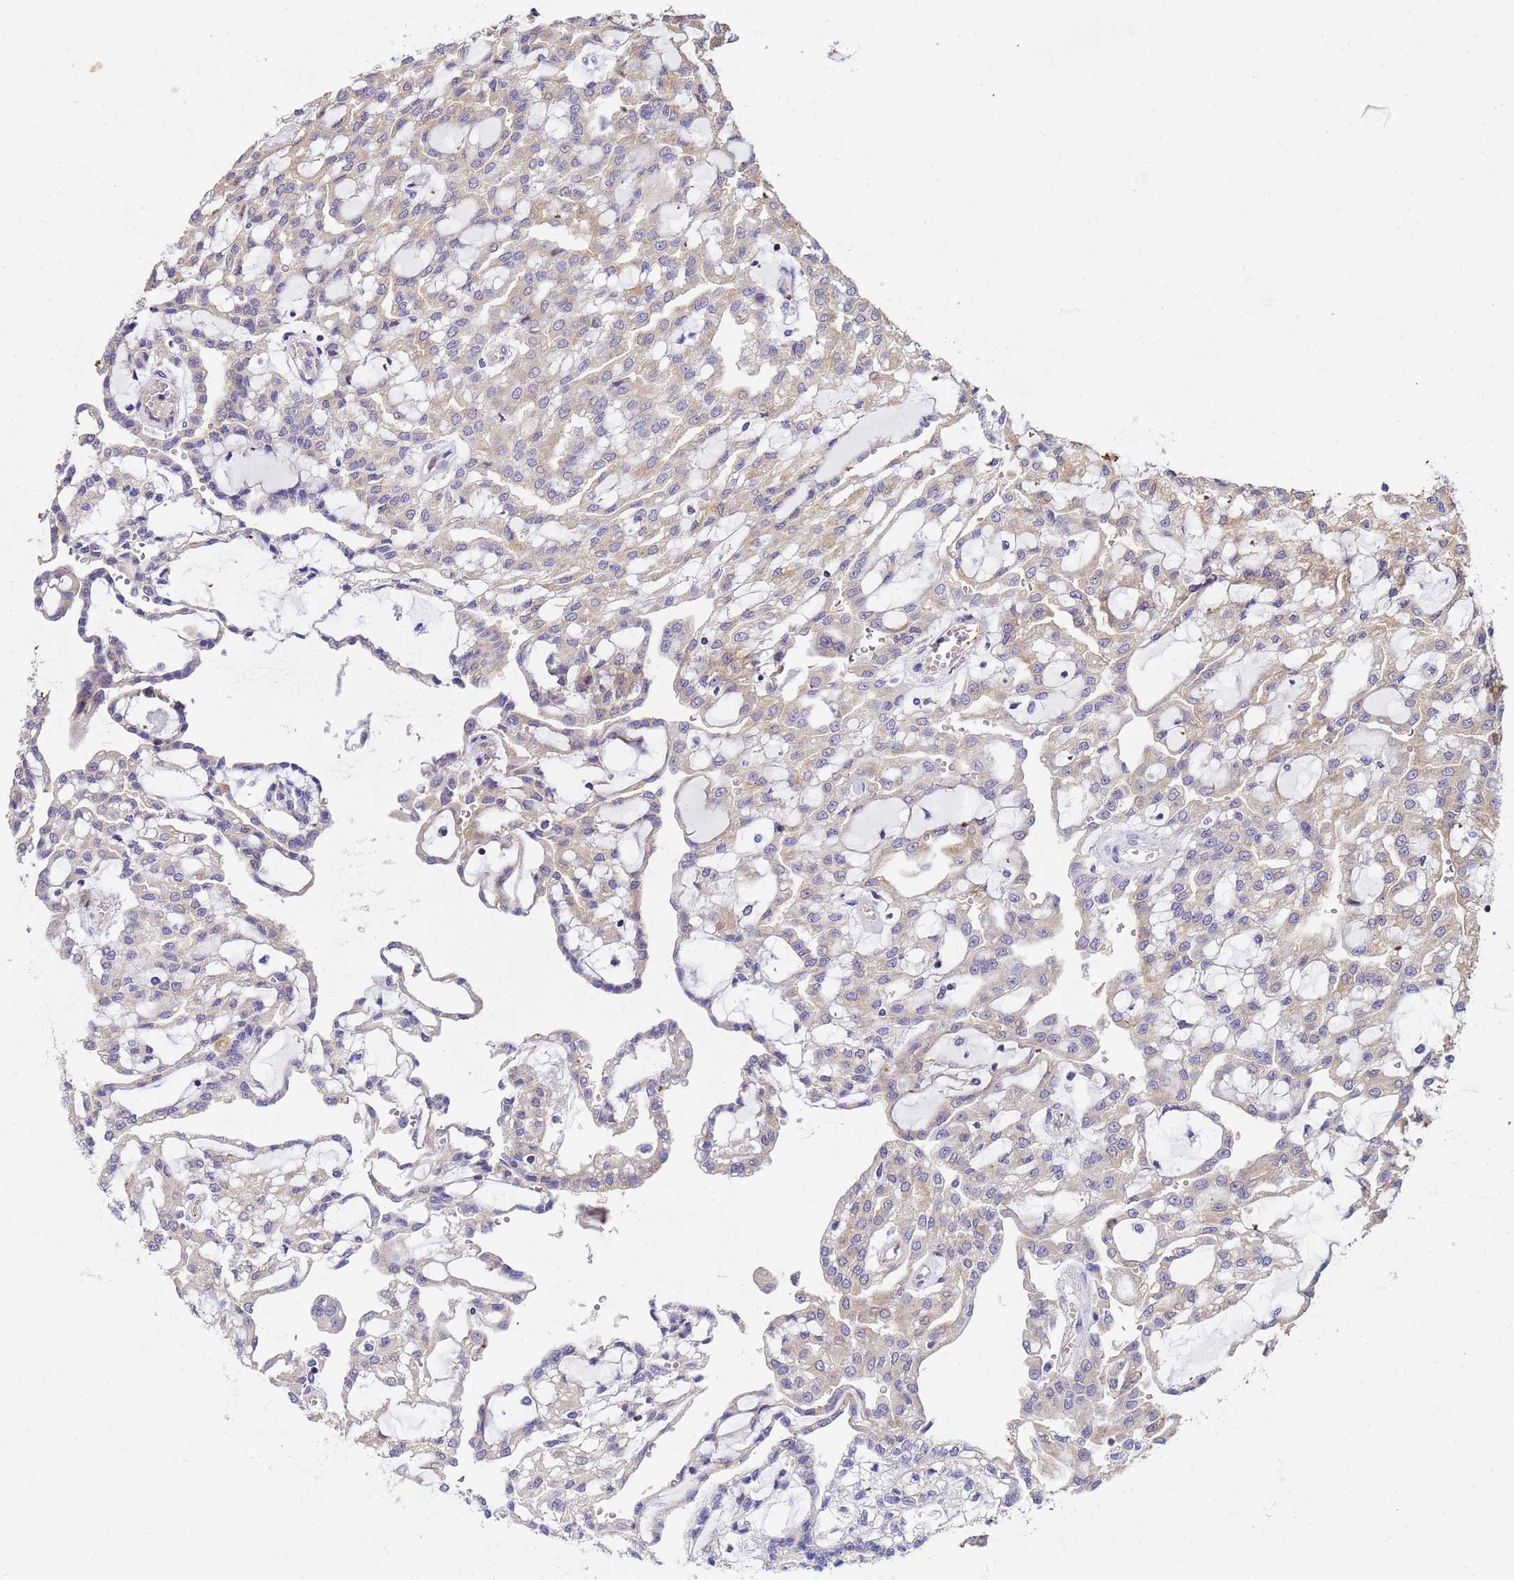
{"staining": {"intensity": "weak", "quantity": "25%-75%", "location": "cytoplasmic/membranous"}, "tissue": "renal cancer", "cell_type": "Tumor cells", "image_type": "cancer", "snomed": [{"axis": "morphology", "description": "Adenocarcinoma, NOS"}, {"axis": "topography", "description": "Kidney"}], "caption": "There is low levels of weak cytoplasmic/membranous staining in tumor cells of renal adenocarcinoma, as demonstrated by immunohistochemical staining (brown color).", "gene": "CDC34", "patient": {"sex": "male", "age": 63}}